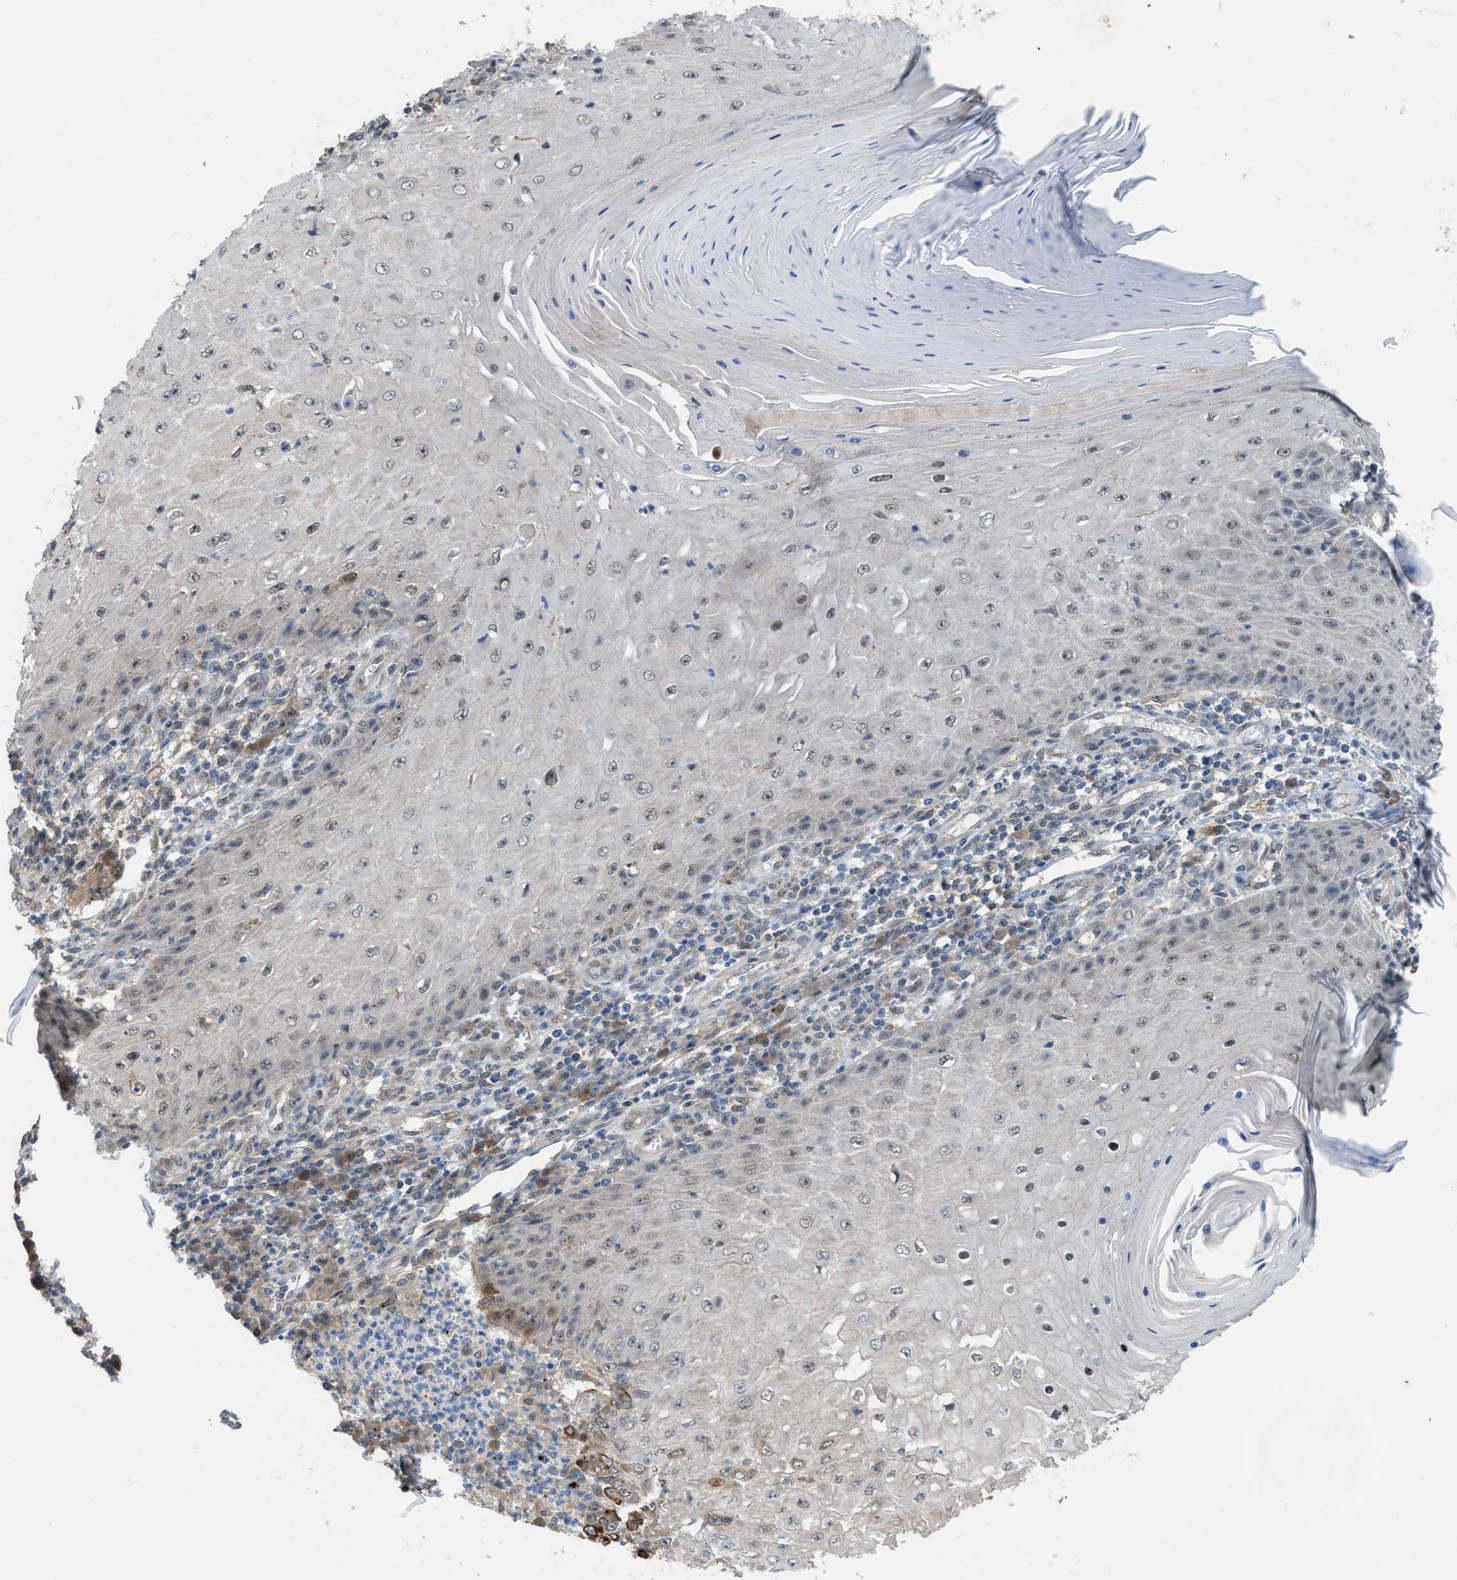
{"staining": {"intensity": "negative", "quantity": "none", "location": "none"}, "tissue": "skin cancer", "cell_type": "Tumor cells", "image_type": "cancer", "snomed": [{"axis": "morphology", "description": "Squamous cell carcinoma, NOS"}, {"axis": "topography", "description": "Skin"}], "caption": "This is a micrograph of immunohistochemistry staining of skin squamous cell carcinoma, which shows no staining in tumor cells. The staining was performed using DAB (3,3'-diaminobenzidine) to visualize the protein expression in brown, while the nuclei were stained in blue with hematoxylin (Magnification: 20x).", "gene": "PLAA", "patient": {"sex": "female", "age": 73}}